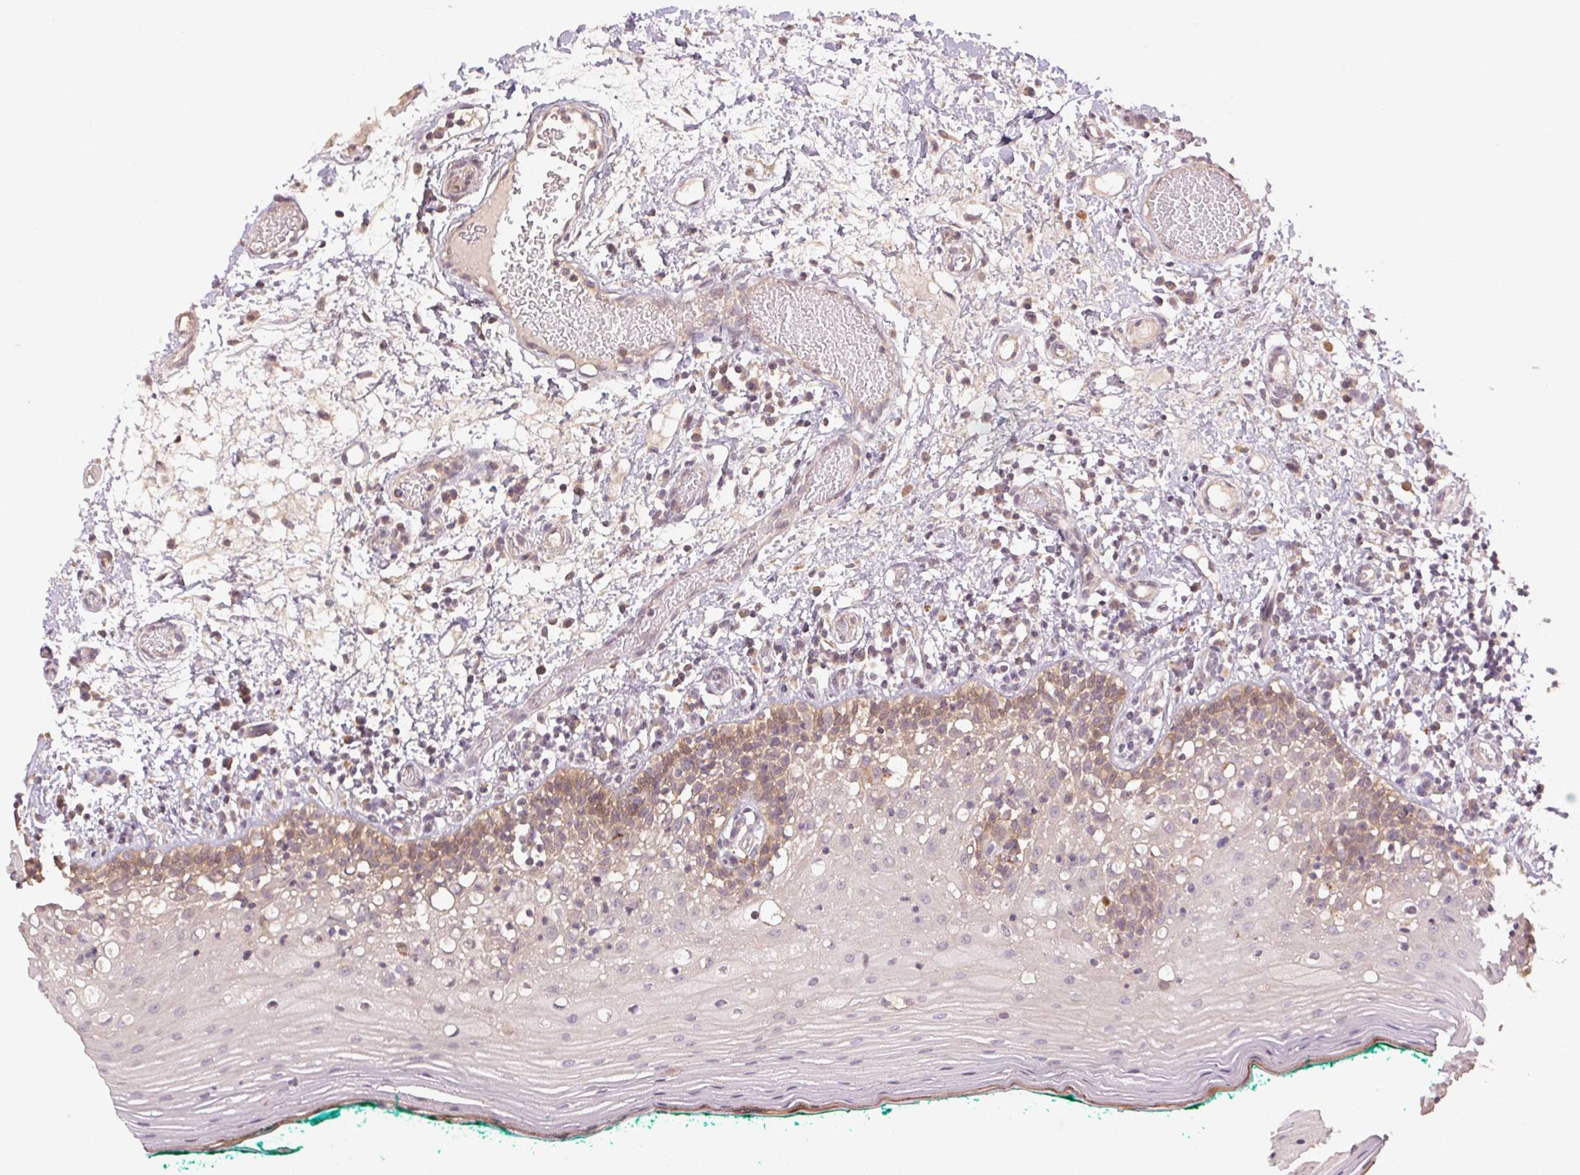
{"staining": {"intensity": "weak", "quantity": "25%-75%", "location": "cytoplasmic/membranous"}, "tissue": "oral mucosa", "cell_type": "Squamous epithelial cells", "image_type": "normal", "snomed": [{"axis": "morphology", "description": "Normal tissue, NOS"}, {"axis": "topography", "description": "Oral tissue"}], "caption": "Human oral mucosa stained with a brown dye reveals weak cytoplasmic/membranous positive staining in about 25%-75% of squamous epithelial cells.", "gene": "ATP1B3", "patient": {"sex": "female", "age": 83}}